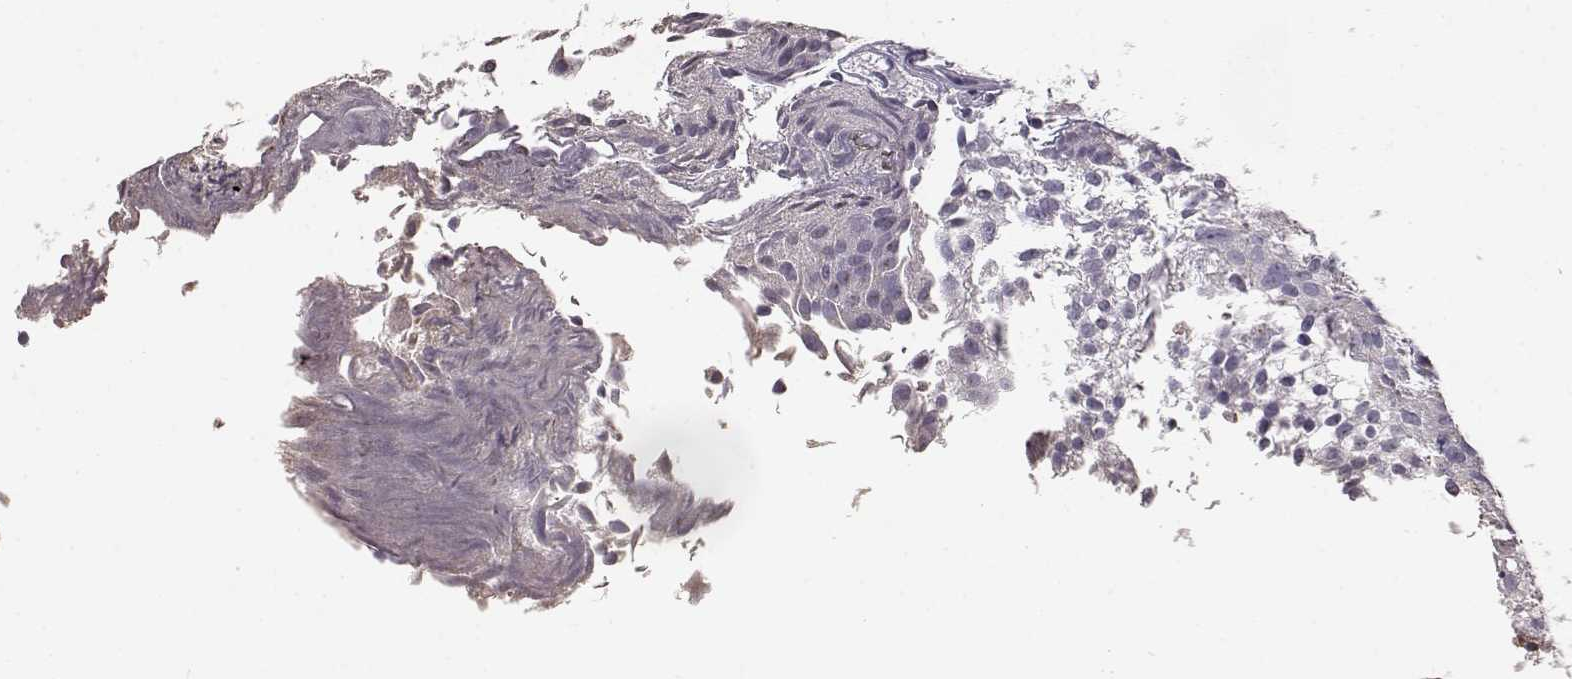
{"staining": {"intensity": "negative", "quantity": "none", "location": "none"}, "tissue": "urothelial cancer", "cell_type": "Tumor cells", "image_type": "cancer", "snomed": [{"axis": "morphology", "description": "Urothelial carcinoma, Low grade"}, {"axis": "topography", "description": "Urinary bladder"}], "caption": "Immunohistochemistry of urothelial cancer shows no staining in tumor cells.", "gene": "GABRG3", "patient": {"sex": "male", "age": 70}}